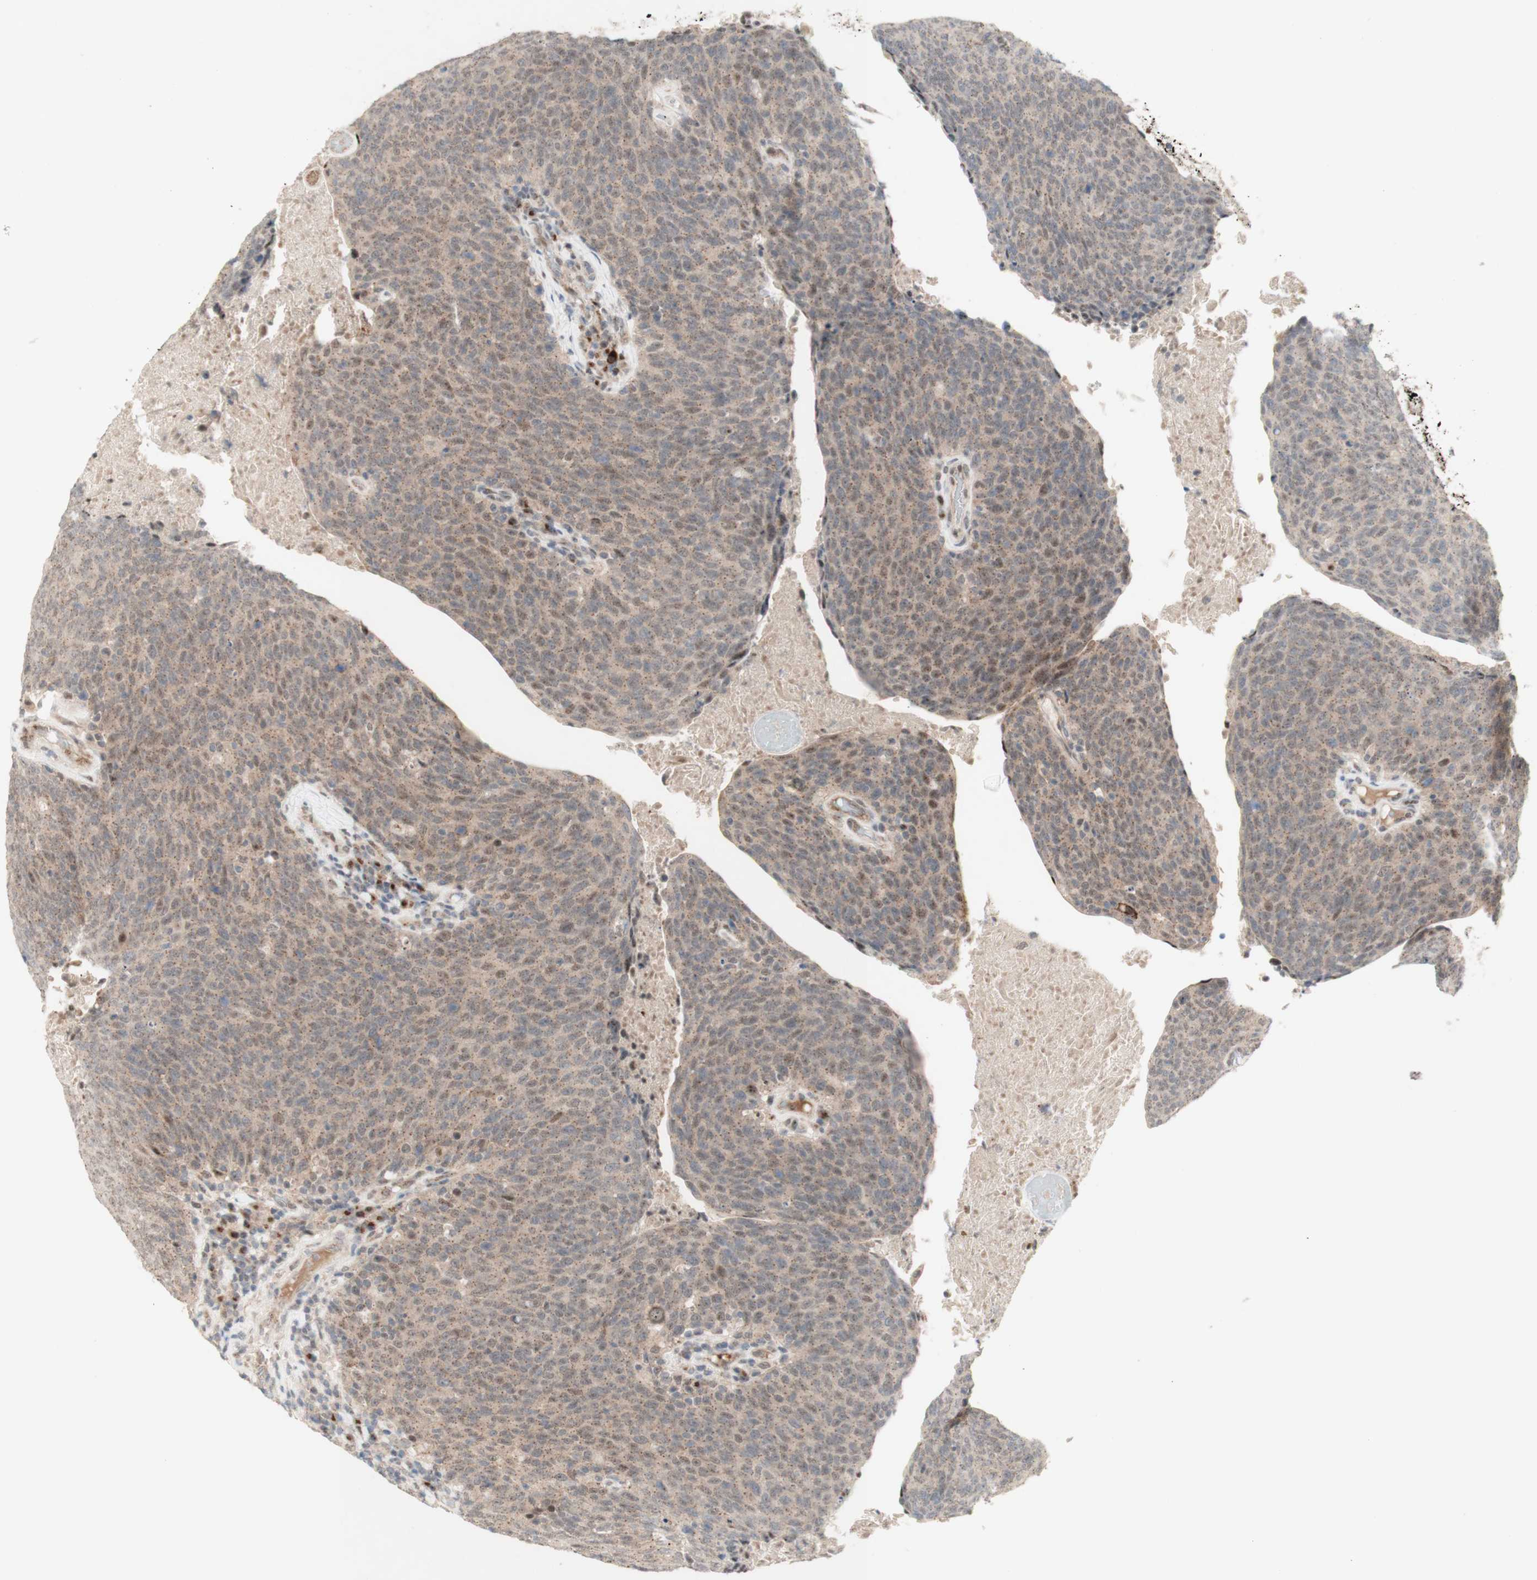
{"staining": {"intensity": "weak", "quantity": ">75%", "location": "cytoplasmic/membranous"}, "tissue": "head and neck cancer", "cell_type": "Tumor cells", "image_type": "cancer", "snomed": [{"axis": "morphology", "description": "Squamous cell carcinoma, NOS"}, {"axis": "morphology", "description": "Squamous cell carcinoma, metastatic, NOS"}, {"axis": "topography", "description": "Lymph node"}, {"axis": "topography", "description": "Head-Neck"}], "caption": "A brown stain shows weak cytoplasmic/membranous positivity of a protein in human head and neck cancer tumor cells. Nuclei are stained in blue.", "gene": "CYLD", "patient": {"sex": "male", "age": 62}}